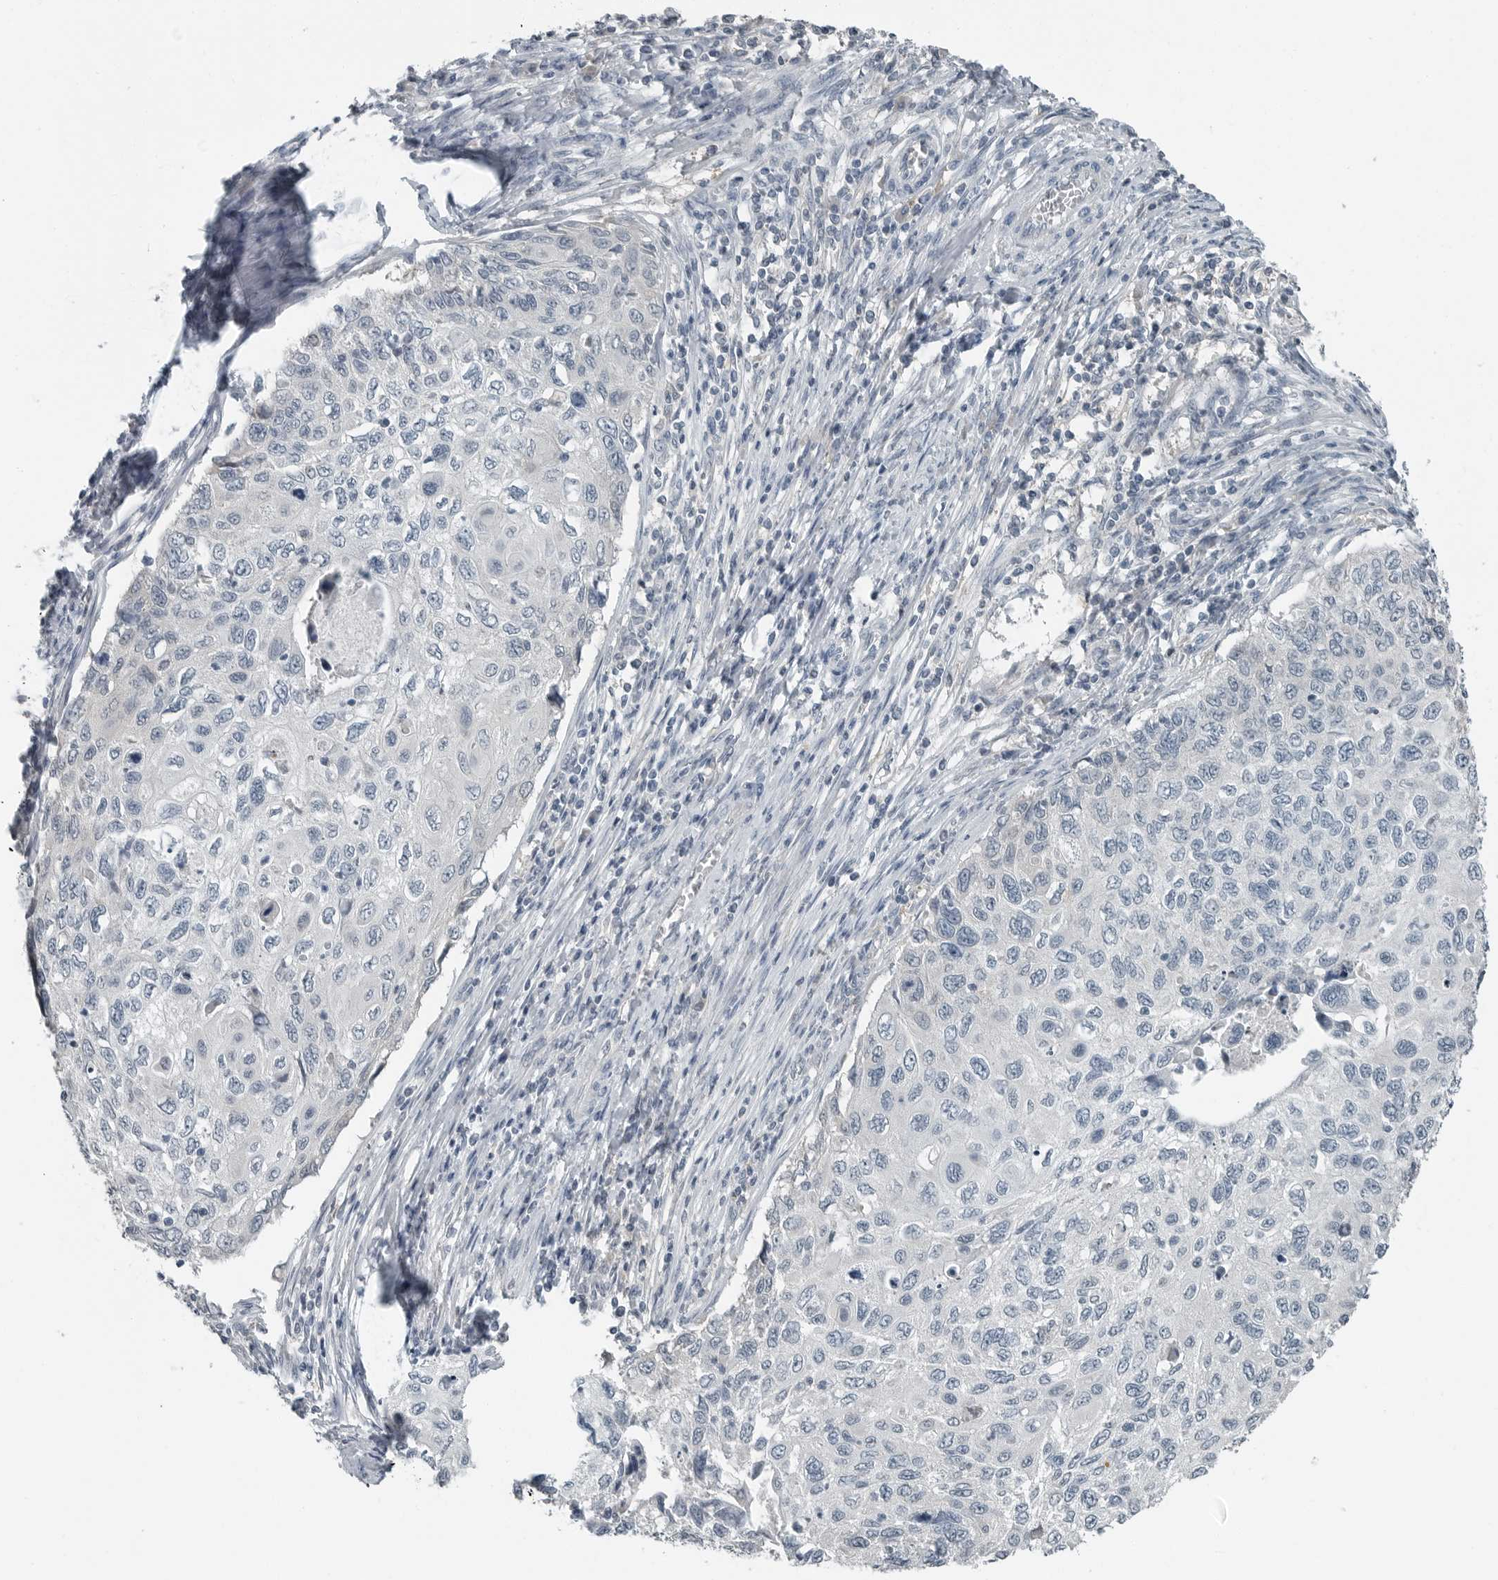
{"staining": {"intensity": "negative", "quantity": "none", "location": "none"}, "tissue": "cervical cancer", "cell_type": "Tumor cells", "image_type": "cancer", "snomed": [{"axis": "morphology", "description": "Squamous cell carcinoma, NOS"}, {"axis": "topography", "description": "Cervix"}], "caption": "IHC of cervical cancer demonstrates no positivity in tumor cells.", "gene": "KYAT1", "patient": {"sex": "female", "age": 70}}